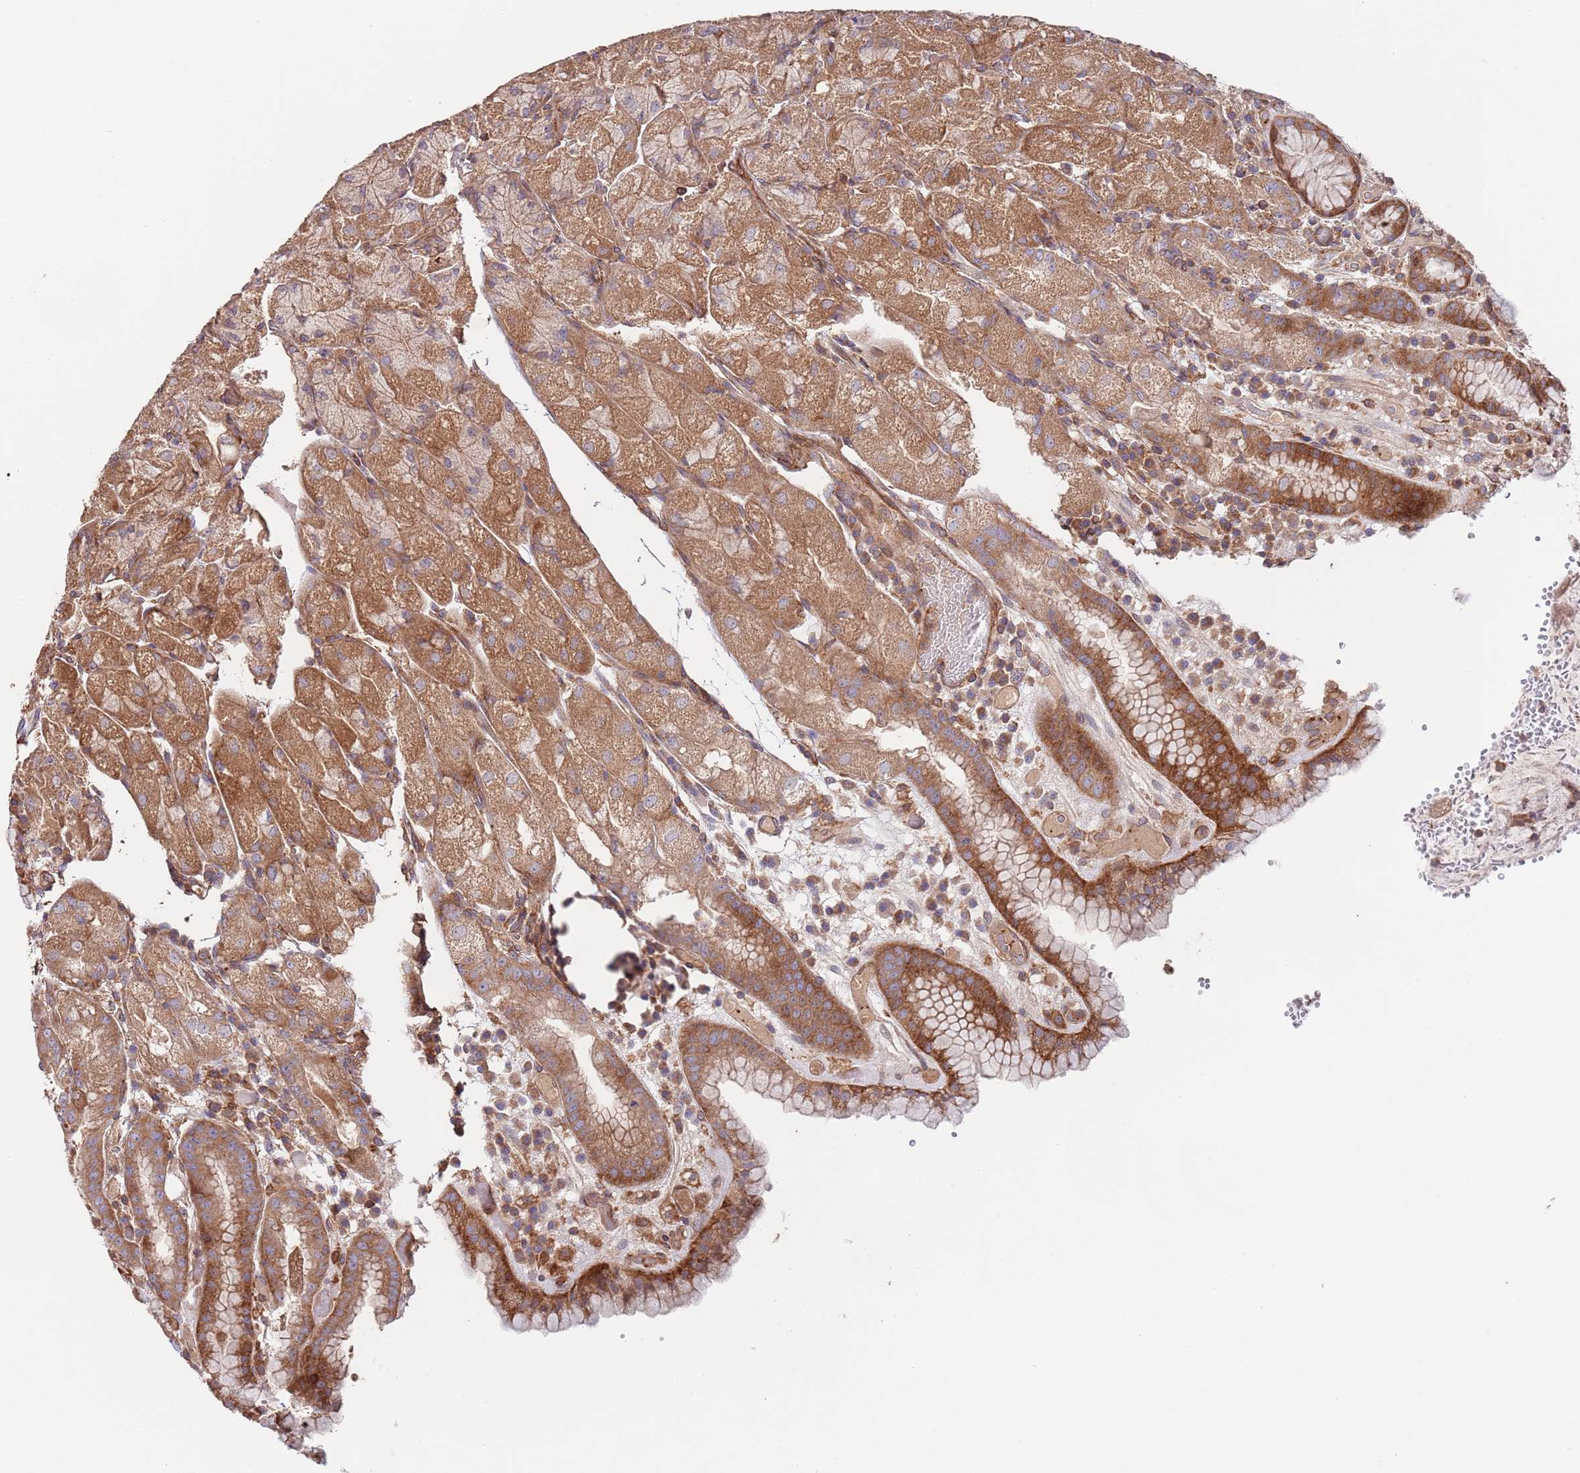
{"staining": {"intensity": "moderate", "quantity": ">75%", "location": "cytoplasmic/membranous"}, "tissue": "stomach", "cell_type": "Glandular cells", "image_type": "normal", "snomed": [{"axis": "morphology", "description": "Normal tissue, NOS"}, {"axis": "topography", "description": "Stomach, upper"}], "caption": "An image of human stomach stained for a protein displays moderate cytoplasmic/membranous brown staining in glandular cells.", "gene": "RNF19B", "patient": {"sex": "male", "age": 52}}